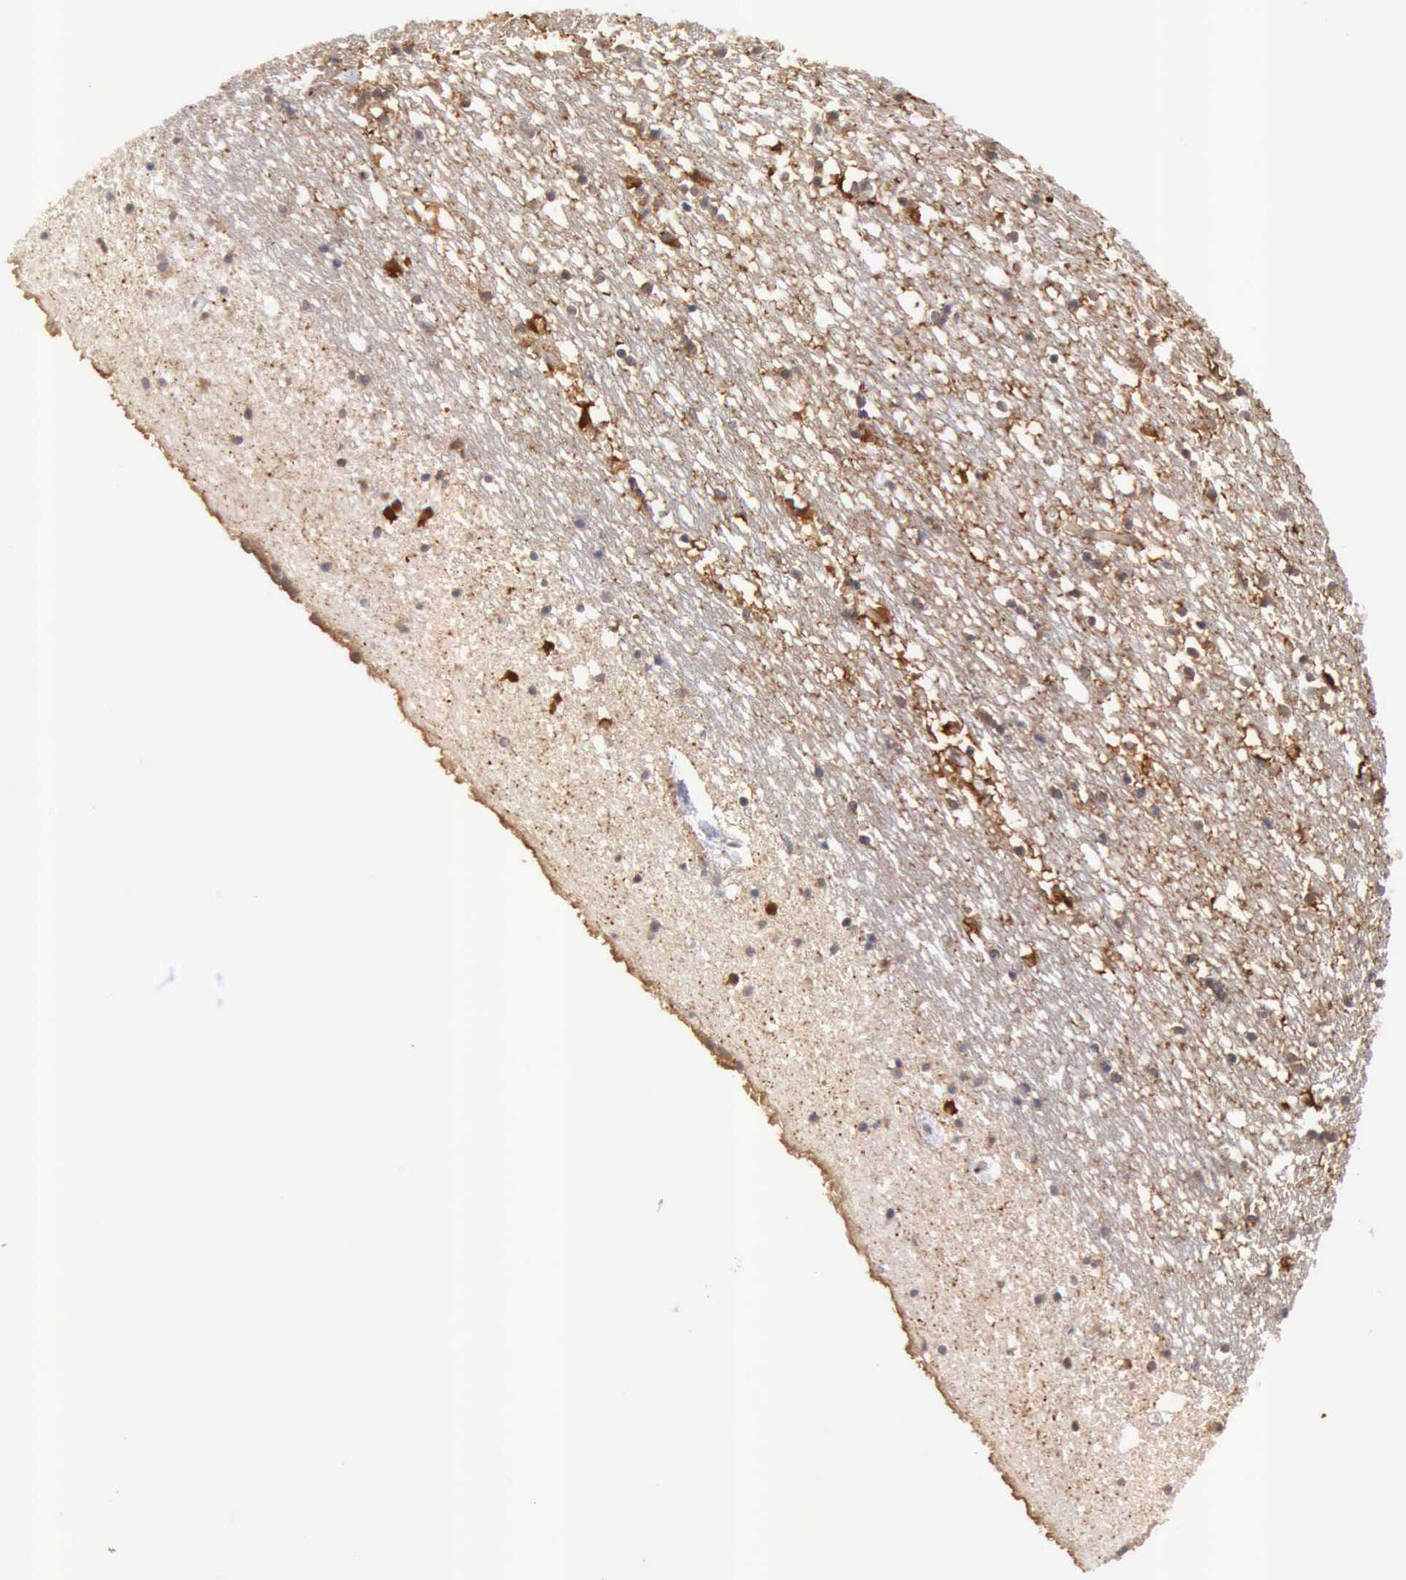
{"staining": {"intensity": "weak", "quantity": ">75%", "location": "cytoplasmic/membranous"}, "tissue": "caudate", "cell_type": "Glial cells", "image_type": "normal", "snomed": [{"axis": "morphology", "description": "Normal tissue, NOS"}, {"axis": "topography", "description": "Lateral ventricle wall"}], "caption": "A brown stain highlights weak cytoplasmic/membranous expression of a protein in glial cells of benign caudate. Nuclei are stained in blue.", "gene": "PTGR2", "patient": {"sex": "male", "age": 45}}